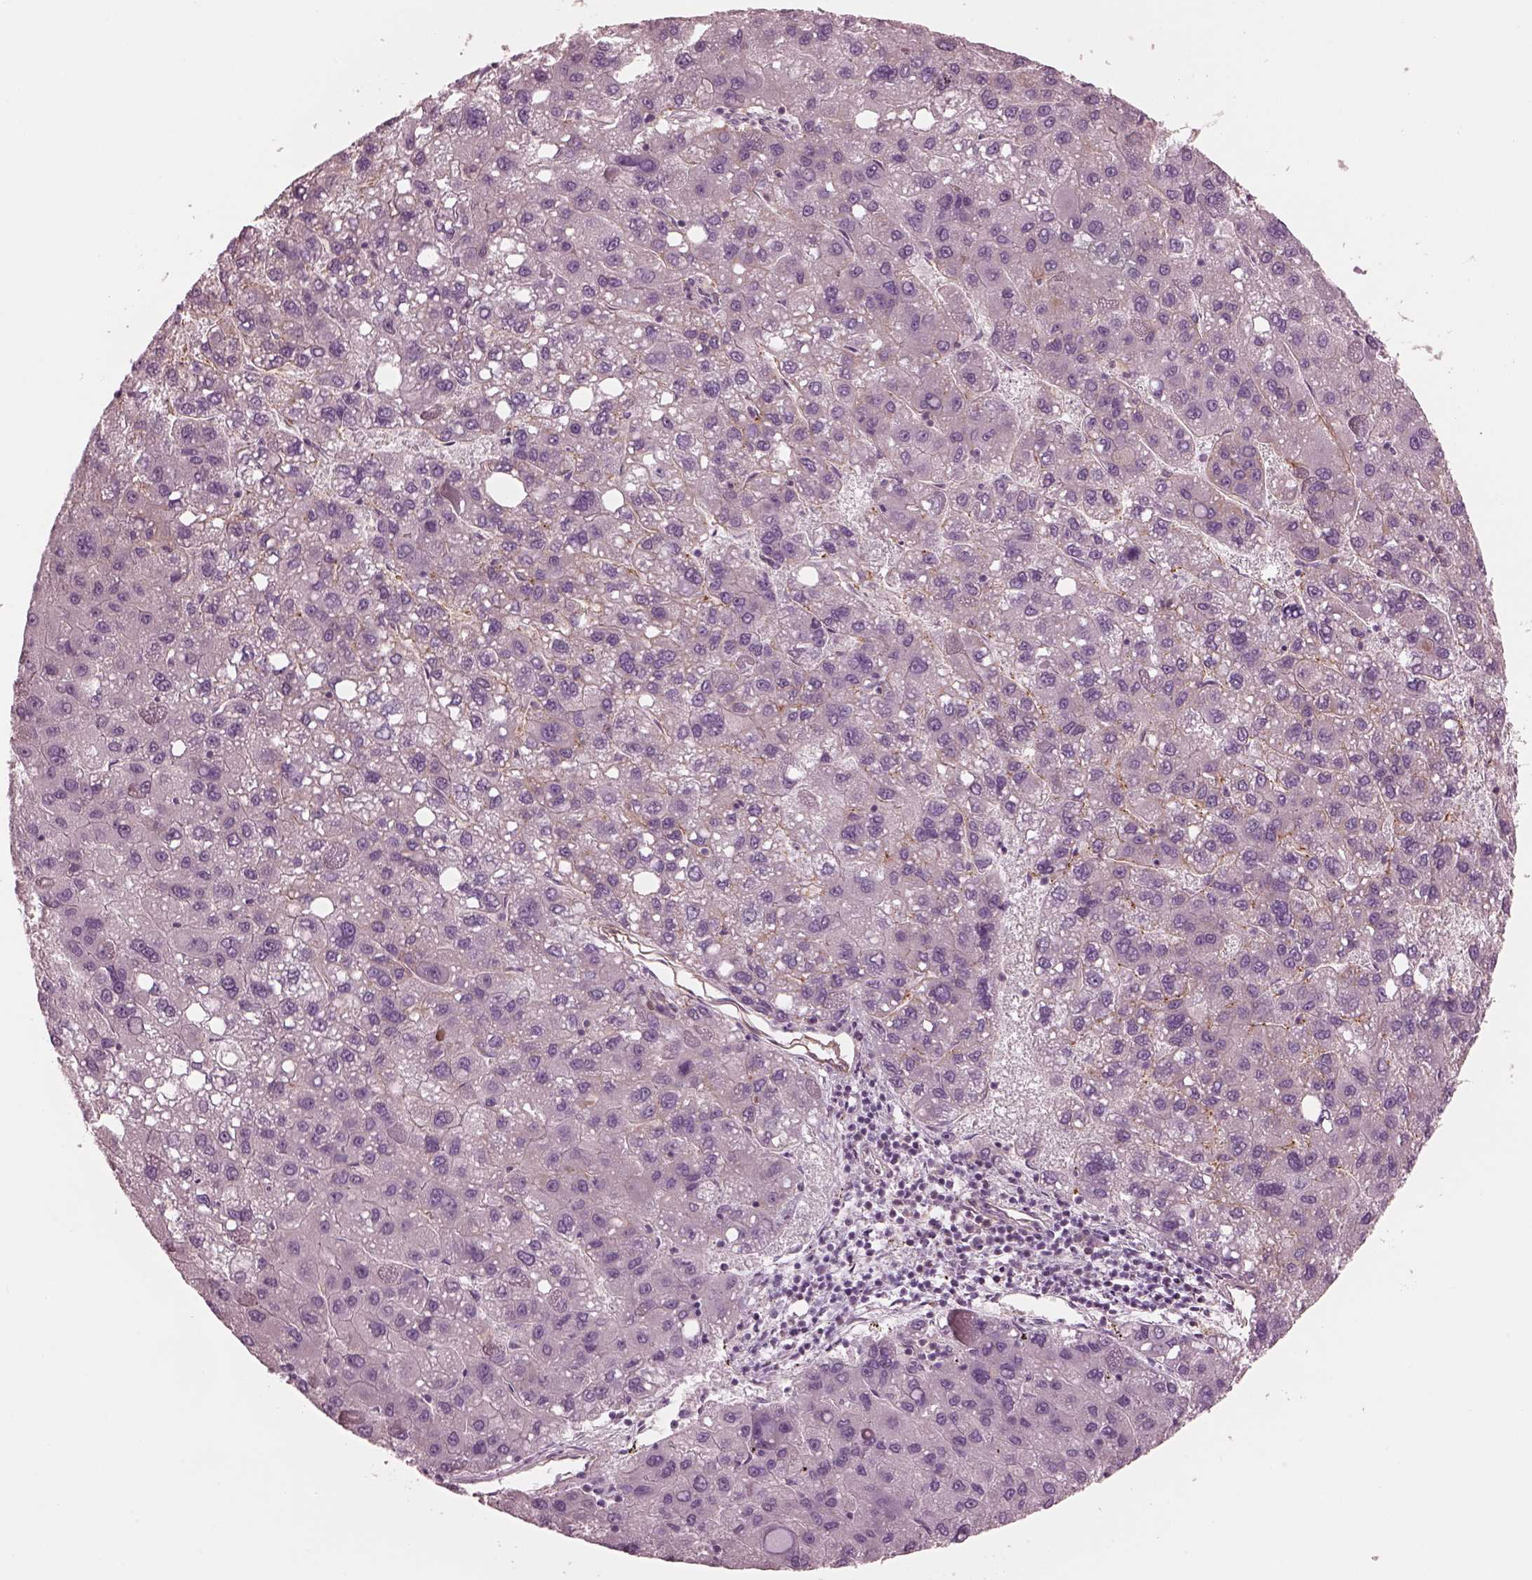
{"staining": {"intensity": "negative", "quantity": "none", "location": "none"}, "tissue": "liver cancer", "cell_type": "Tumor cells", "image_type": "cancer", "snomed": [{"axis": "morphology", "description": "Carcinoma, Hepatocellular, NOS"}, {"axis": "topography", "description": "Liver"}], "caption": "High power microscopy photomicrograph of an immunohistochemistry (IHC) micrograph of liver hepatocellular carcinoma, revealing no significant staining in tumor cells.", "gene": "ELAPOR1", "patient": {"sex": "female", "age": 82}}